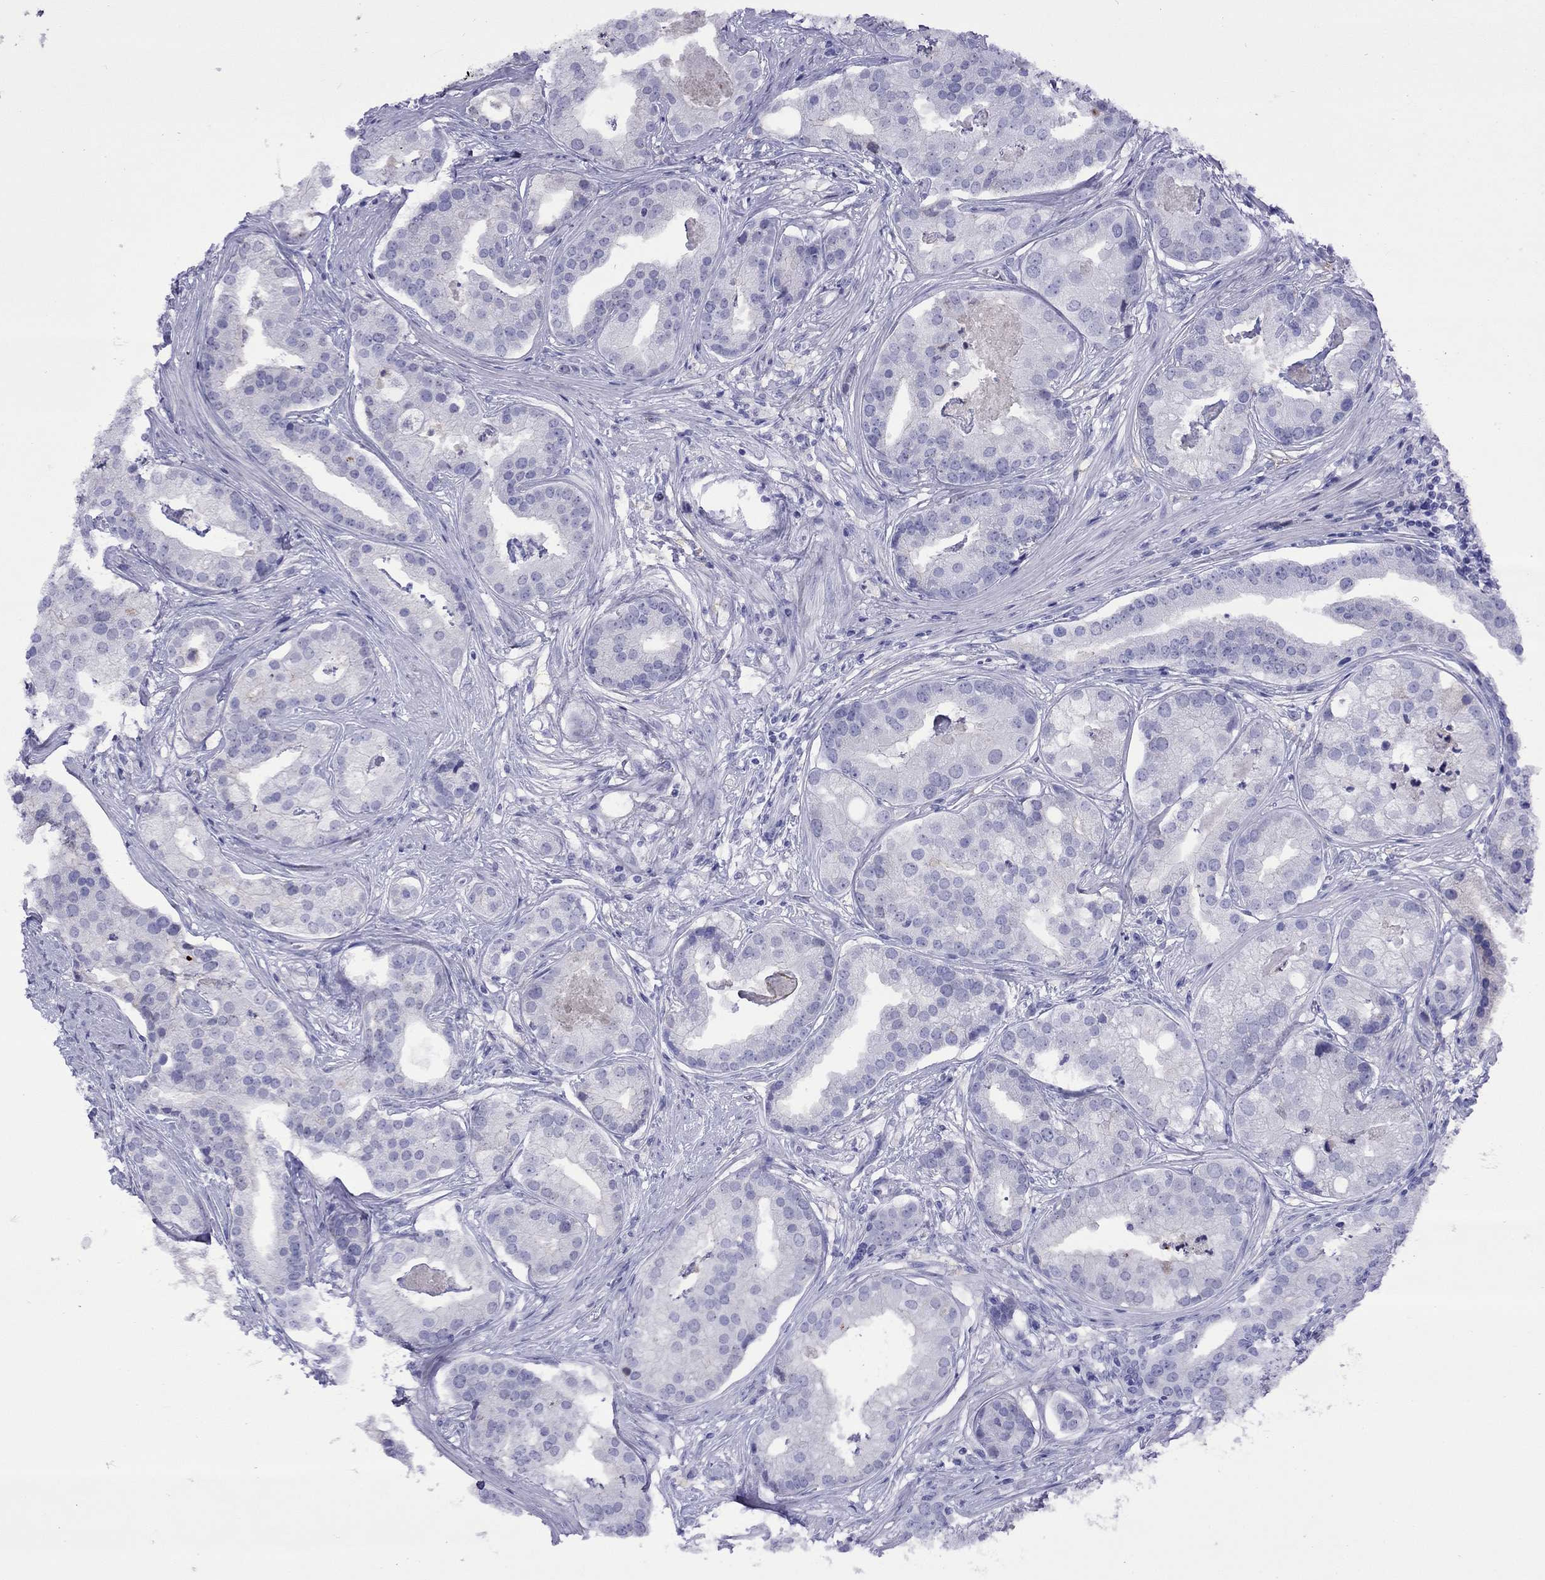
{"staining": {"intensity": "negative", "quantity": "none", "location": "none"}, "tissue": "prostate cancer", "cell_type": "Tumor cells", "image_type": "cancer", "snomed": [{"axis": "morphology", "description": "Adenocarcinoma, NOS"}, {"axis": "topography", "description": "Prostate and seminal vesicle, NOS"}, {"axis": "topography", "description": "Prostate"}], "caption": "Immunohistochemical staining of prostate cancer displays no significant expression in tumor cells.", "gene": "SLC30A8", "patient": {"sex": "male", "age": 44}}